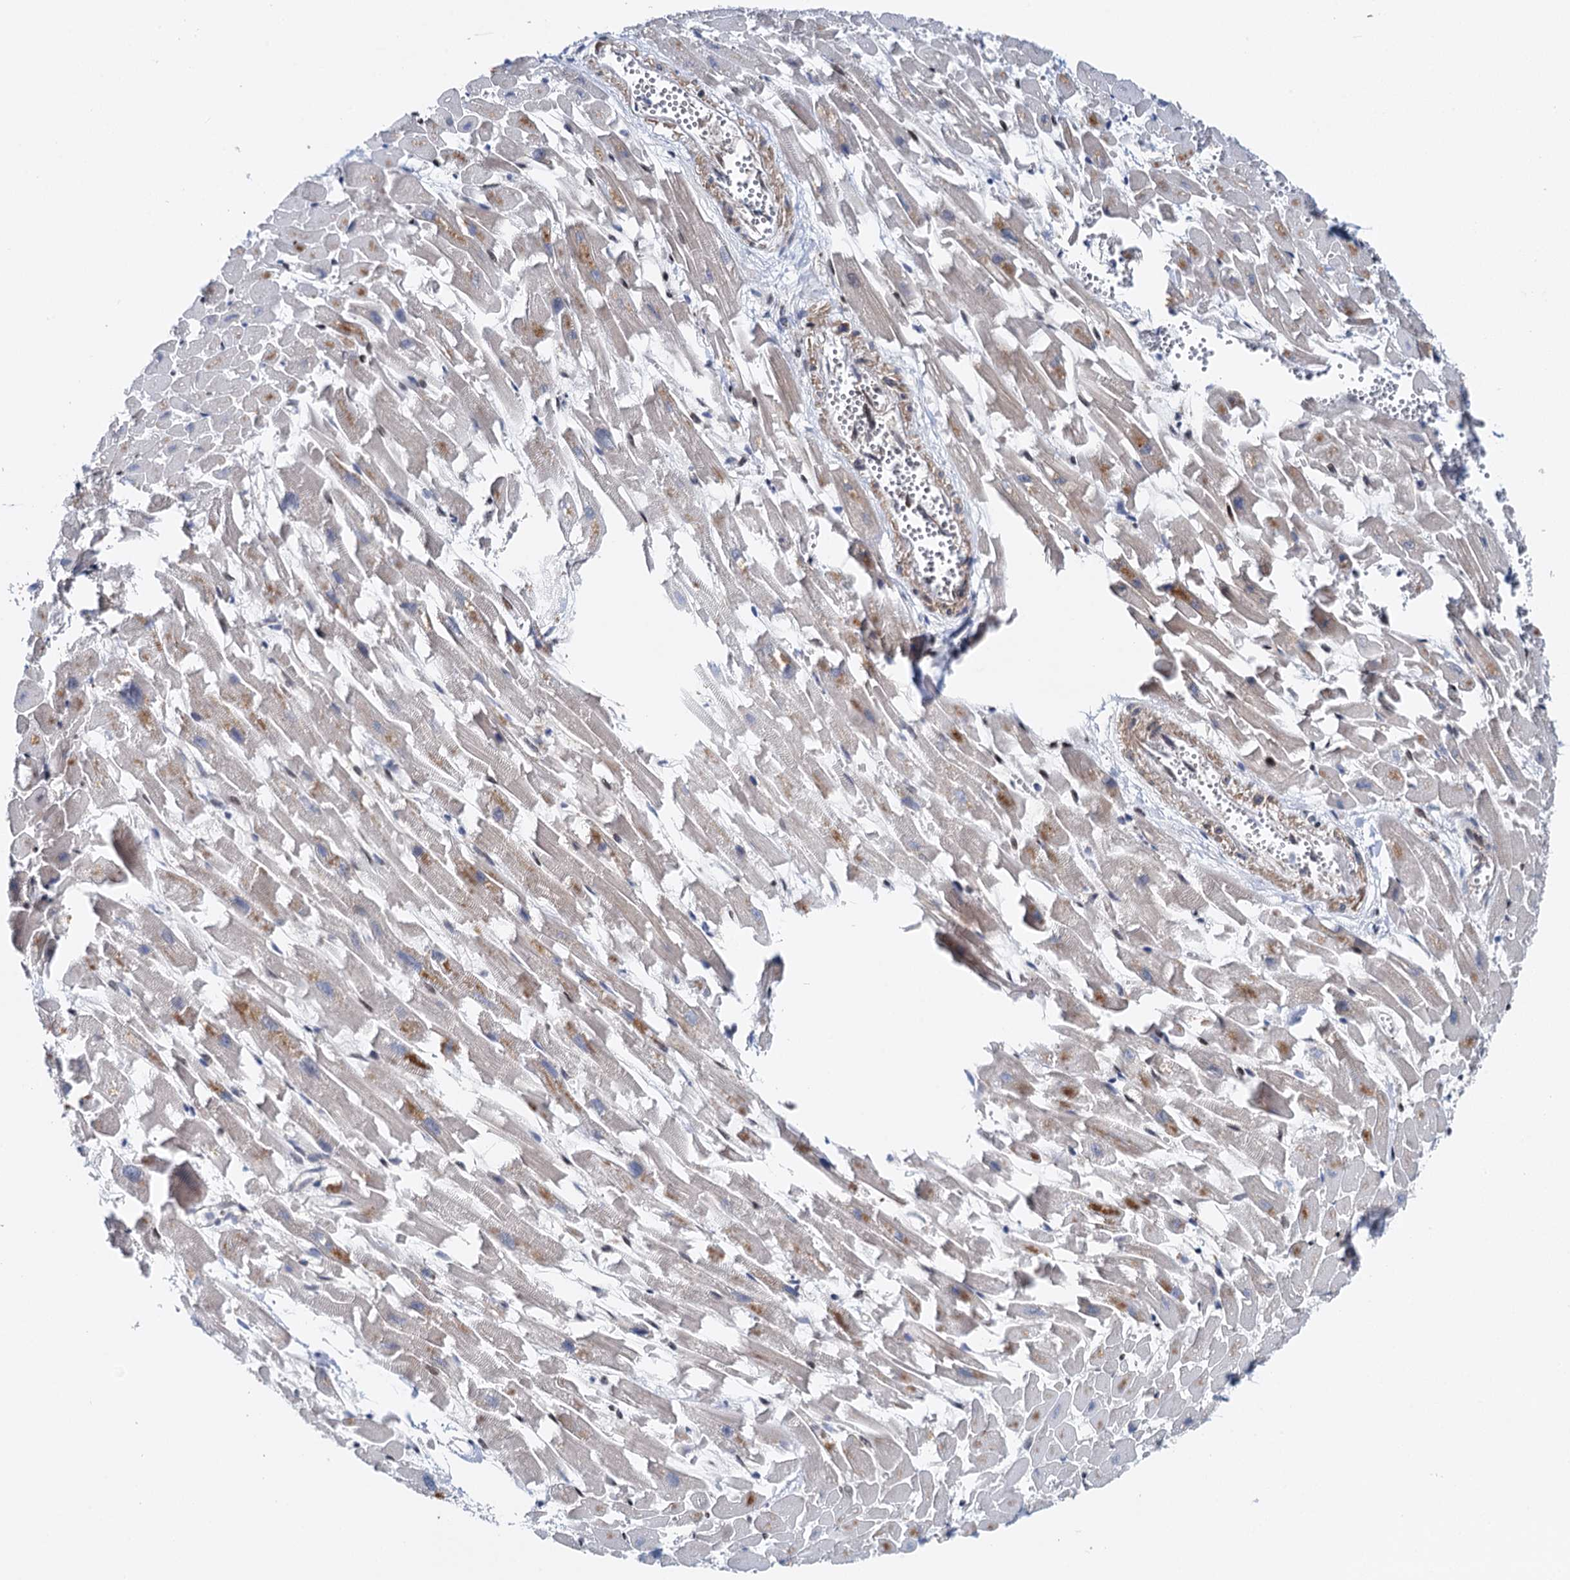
{"staining": {"intensity": "moderate", "quantity": "25%-75%", "location": "cytoplasmic/membranous,nuclear"}, "tissue": "heart muscle", "cell_type": "Cardiomyocytes", "image_type": "normal", "snomed": [{"axis": "morphology", "description": "Normal tissue, NOS"}, {"axis": "topography", "description": "Heart"}], "caption": "Protein staining reveals moderate cytoplasmic/membranous,nuclear staining in about 25%-75% of cardiomyocytes in normal heart muscle.", "gene": "RUFY2", "patient": {"sex": "female", "age": 64}}